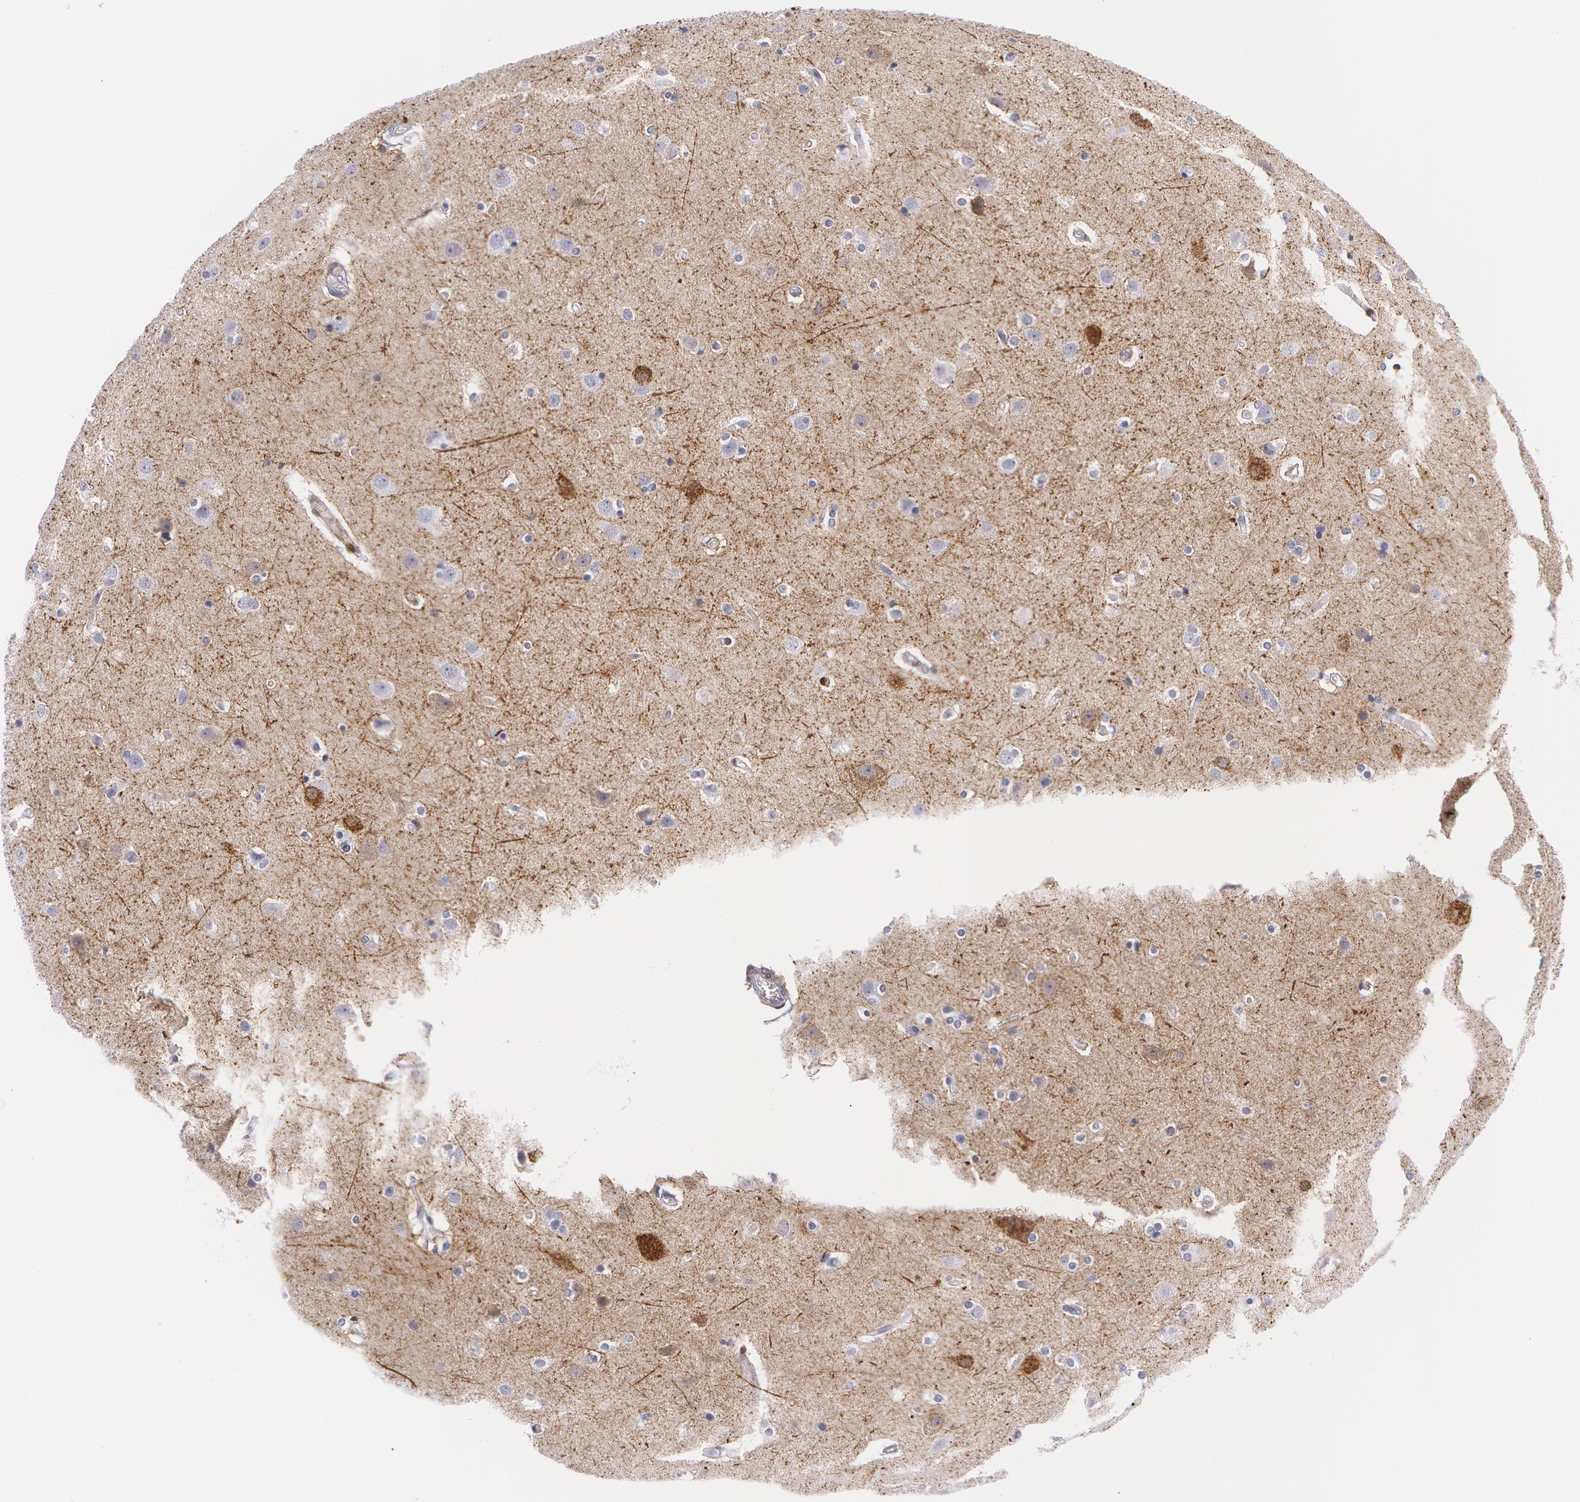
{"staining": {"intensity": "negative", "quantity": "none", "location": "none"}, "tissue": "cerebral cortex", "cell_type": "Endothelial cells", "image_type": "normal", "snomed": [{"axis": "morphology", "description": "Normal tissue, NOS"}, {"axis": "topography", "description": "Cerebral cortex"}], "caption": "The immunohistochemistry photomicrograph has no significant expression in endothelial cells of cerebral cortex. (DAB (3,3'-diaminobenzidine) immunohistochemistry, high magnification).", "gene": "SNCG", "patient": {"sex": "female", "age": 54}}